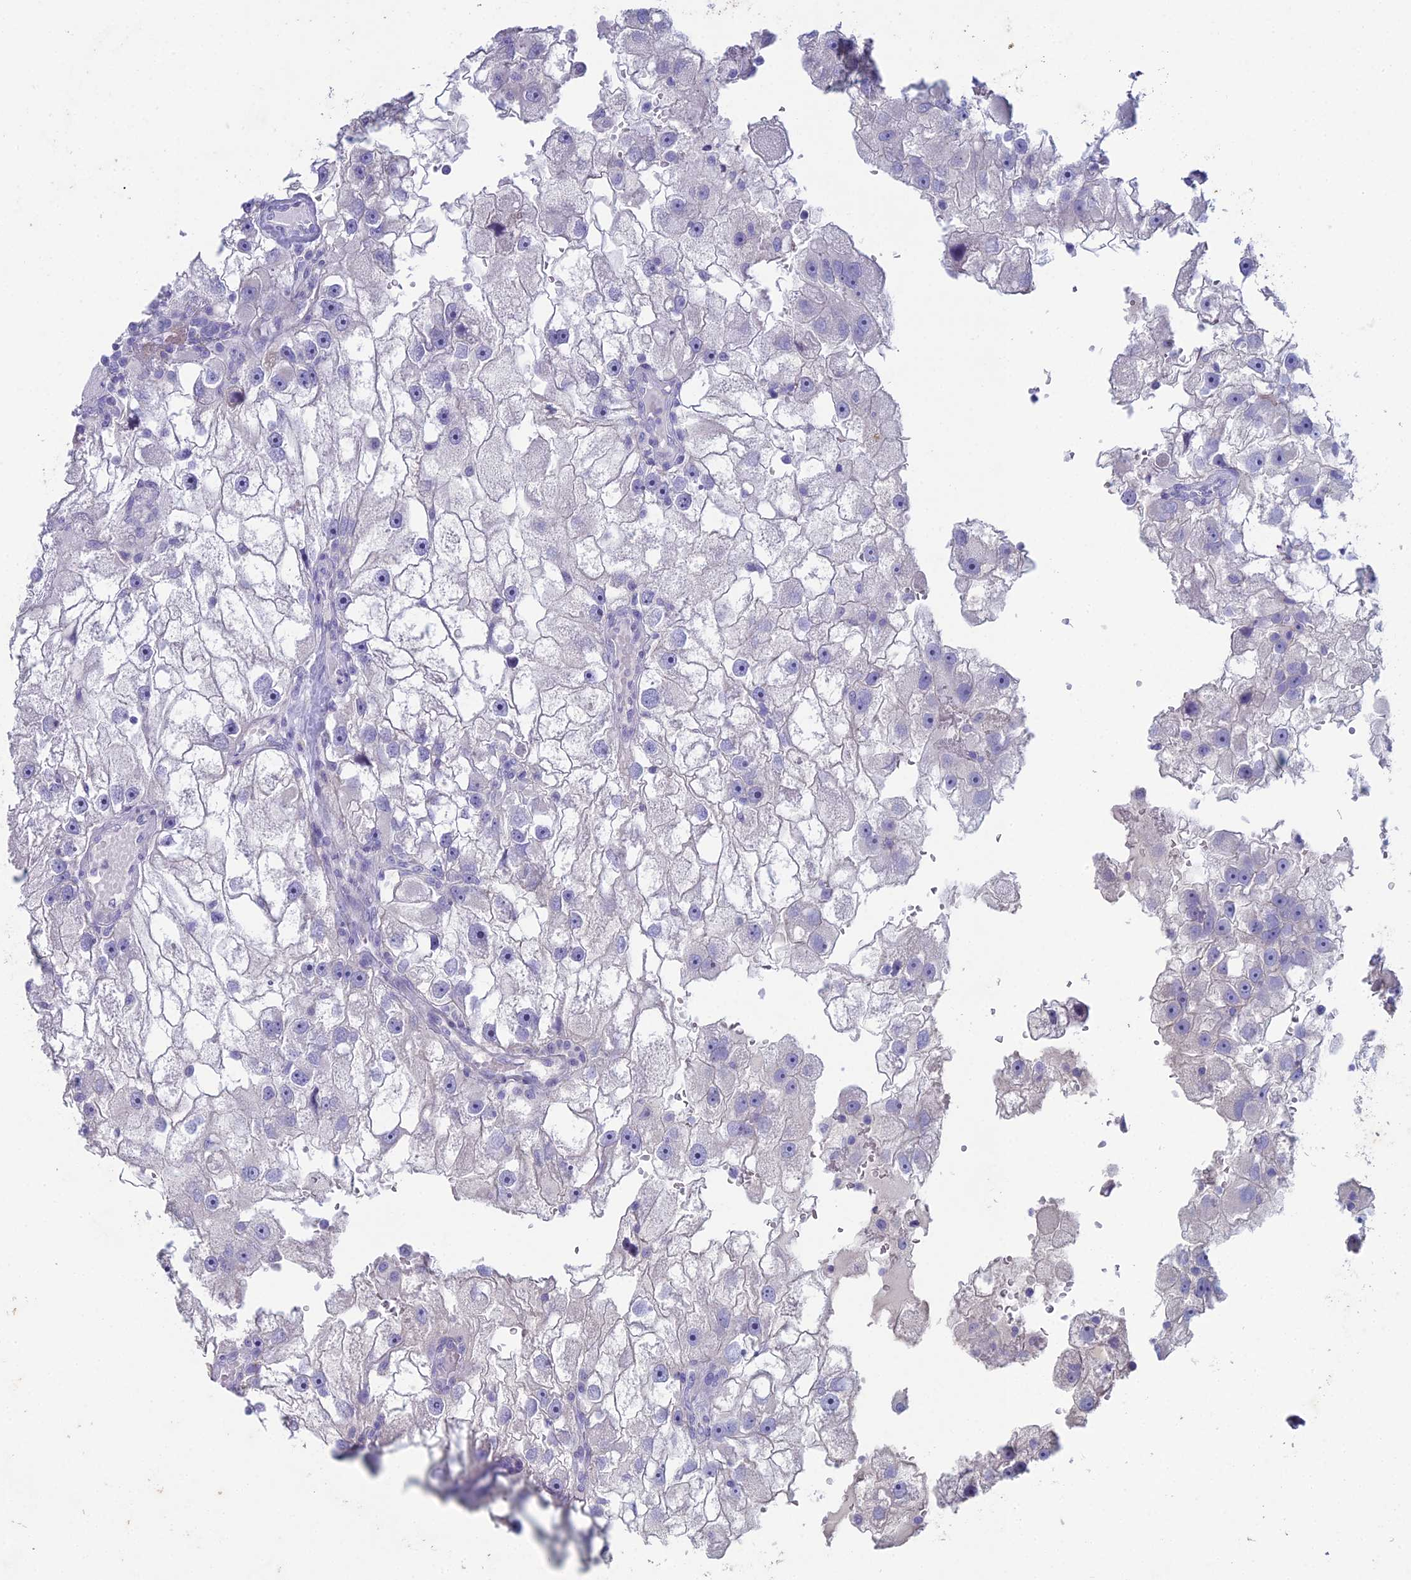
{"staining": {"intensity": "negative", "quantity": "none", "location": "none"}, "tissue": "renal cancer", "cell_type": "Tumor cells", "image_type": "cancer", "snomed": [{"axis": "morphology", "description": "Adenocarcinoma, NOS"}, {"axis": "topography", "description": "Kidney"}], "caption": "Immunohistochemistry (IHC) photomicrograph of neoplastic tissue: renal adenocarcinoma stained with DAB shows no significant protein staining in tumor cells. Brightfield microscopy of immunohistochemistry stained with DAB (brown) and hematoxylin (blue), captured at high magnification.", "gene": "NCAM1", "patient": {"sex": "male", "age": 63}}